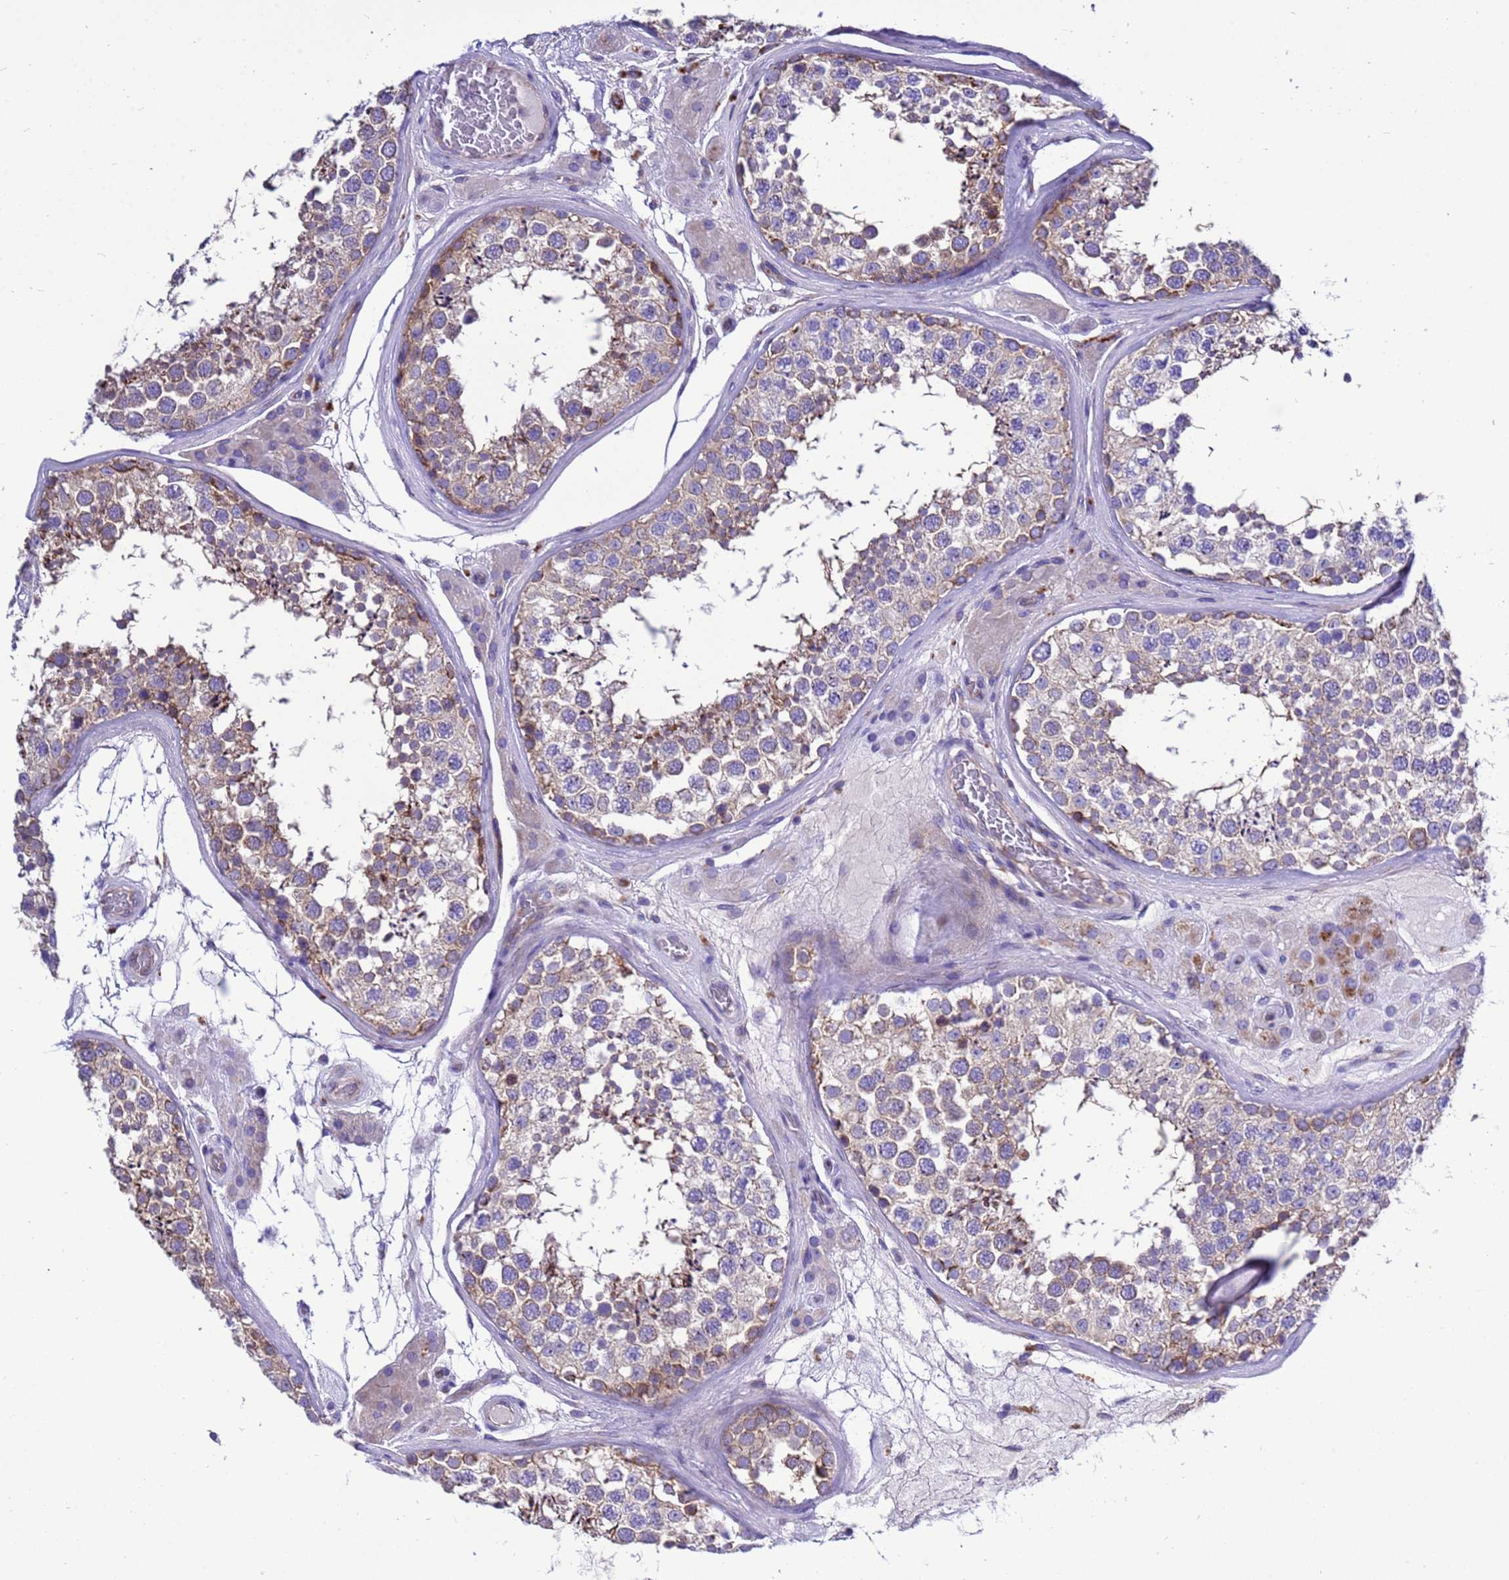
{"staining": {"intensity": "strong", "quantity": "<25%", "location": "cytoplasmic/membranous"}, "tissue": "testis", "cell_type": "Cells in seminiferous ducts", "image_type": "normal", "snomed": [{"axis": "morphology", "description": "Normal tissue, NOS"}, {"axis": "topography", "description": "Testis"}], "caption": "Unremarkable testis displays strong cytoplasmic/membranous positivity in approximately <25% of cells in seminiferous ducts.", "gene": "KICS2", "patient": {"sex": "male", "age": 46}}